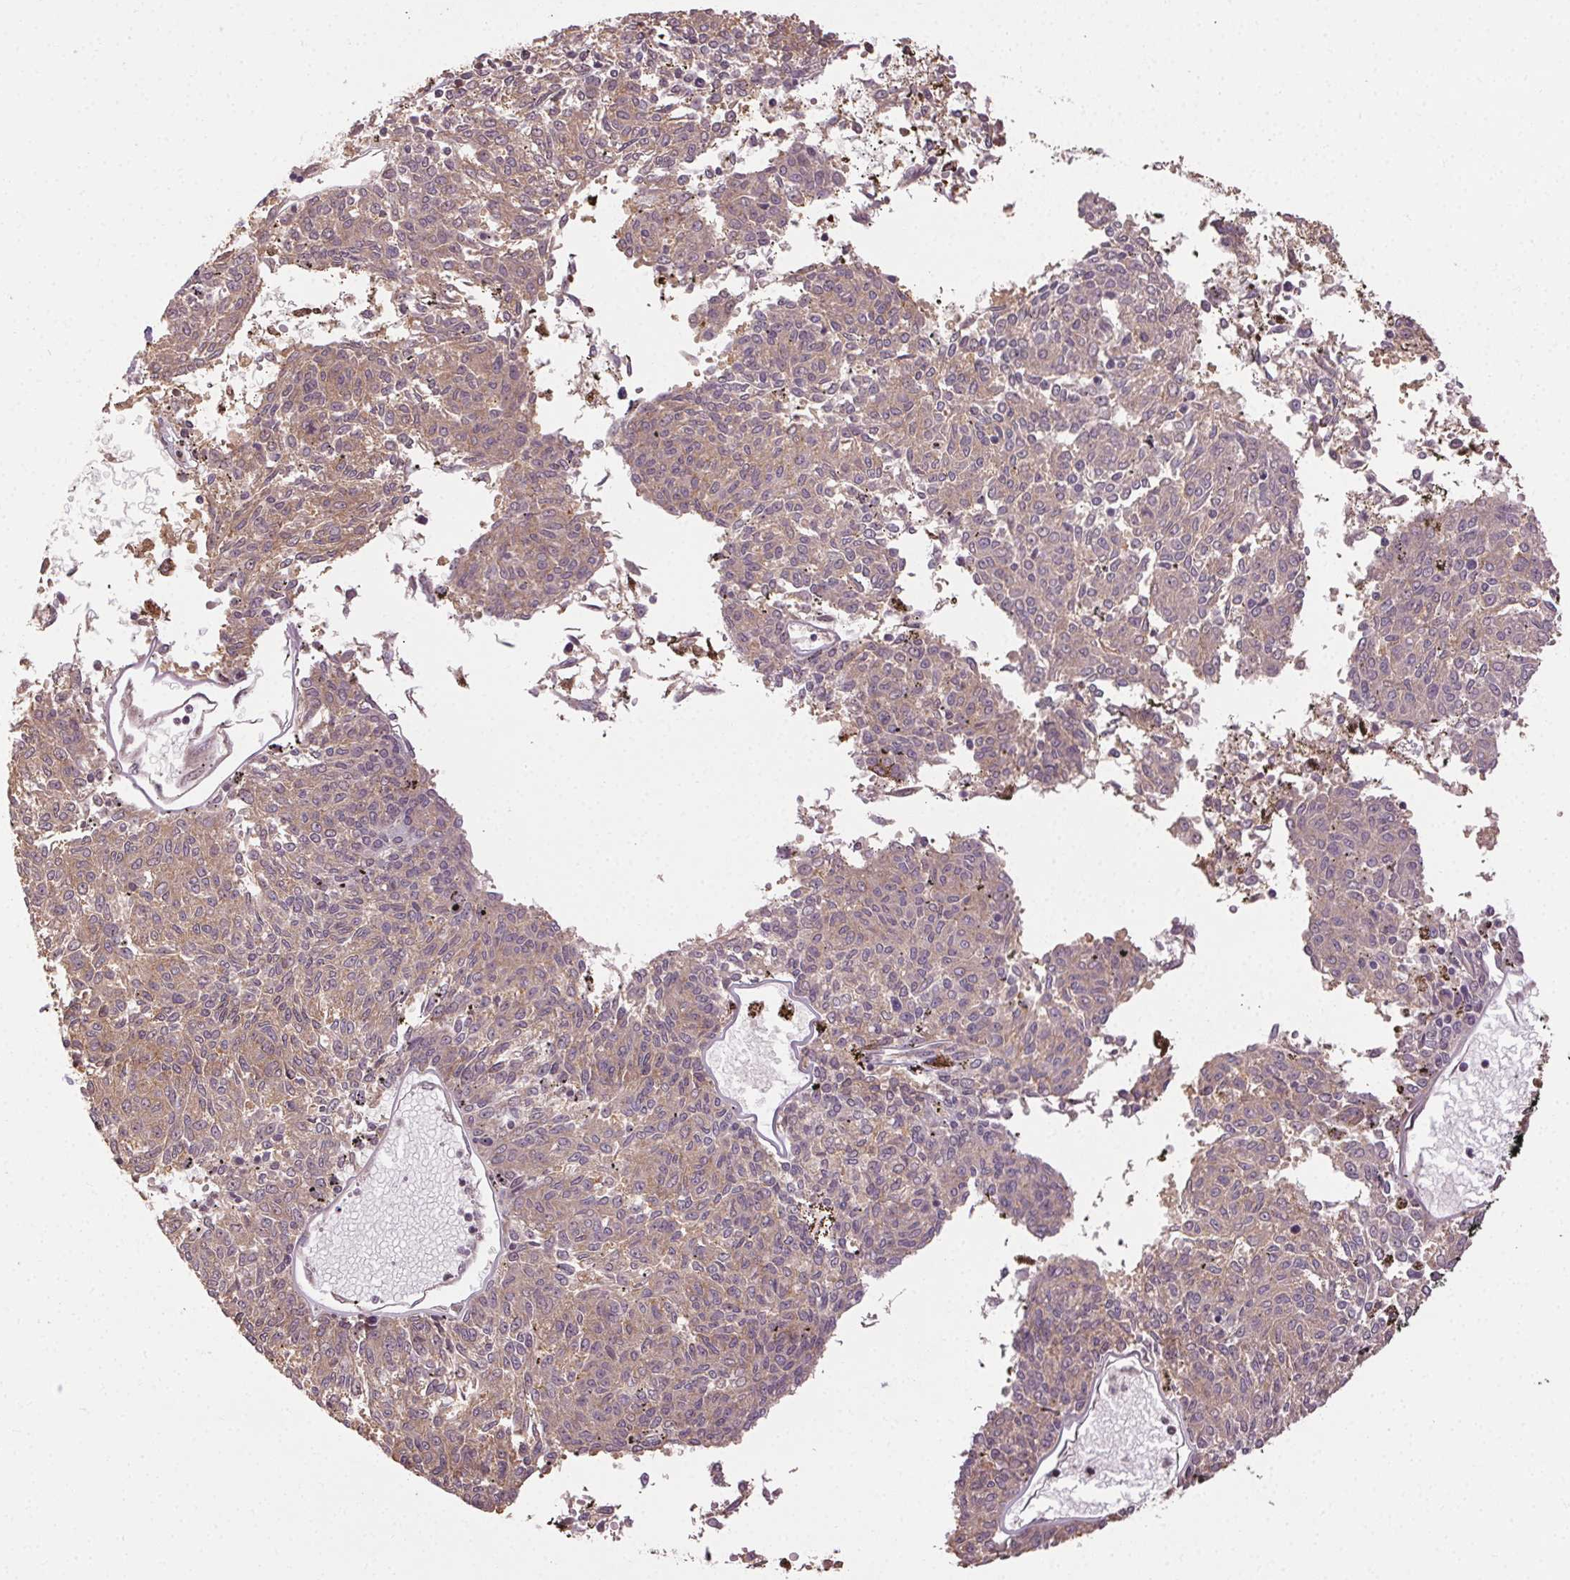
{"staining": {"intensity": "weak", "quantity": ">75%", "location": "cytoplasmic/membranous"}, "tissue": "melanoma", "cell_type": "Tumor cells", "image_type": "cancer", "snomed": [{"axis": "morphology", "description": "Malignant melanoma, NOS"}, {"axis": "topography", "description": "Skin"}], "caption": "Human malignant melanoma stained for a protein (brown) exhibits weak cytoplasmic/membranous positive positivity in approximately >75% of tumor cells.", "gene": "ATP1B3", "patient": {"sex": "female", "age": 72}}